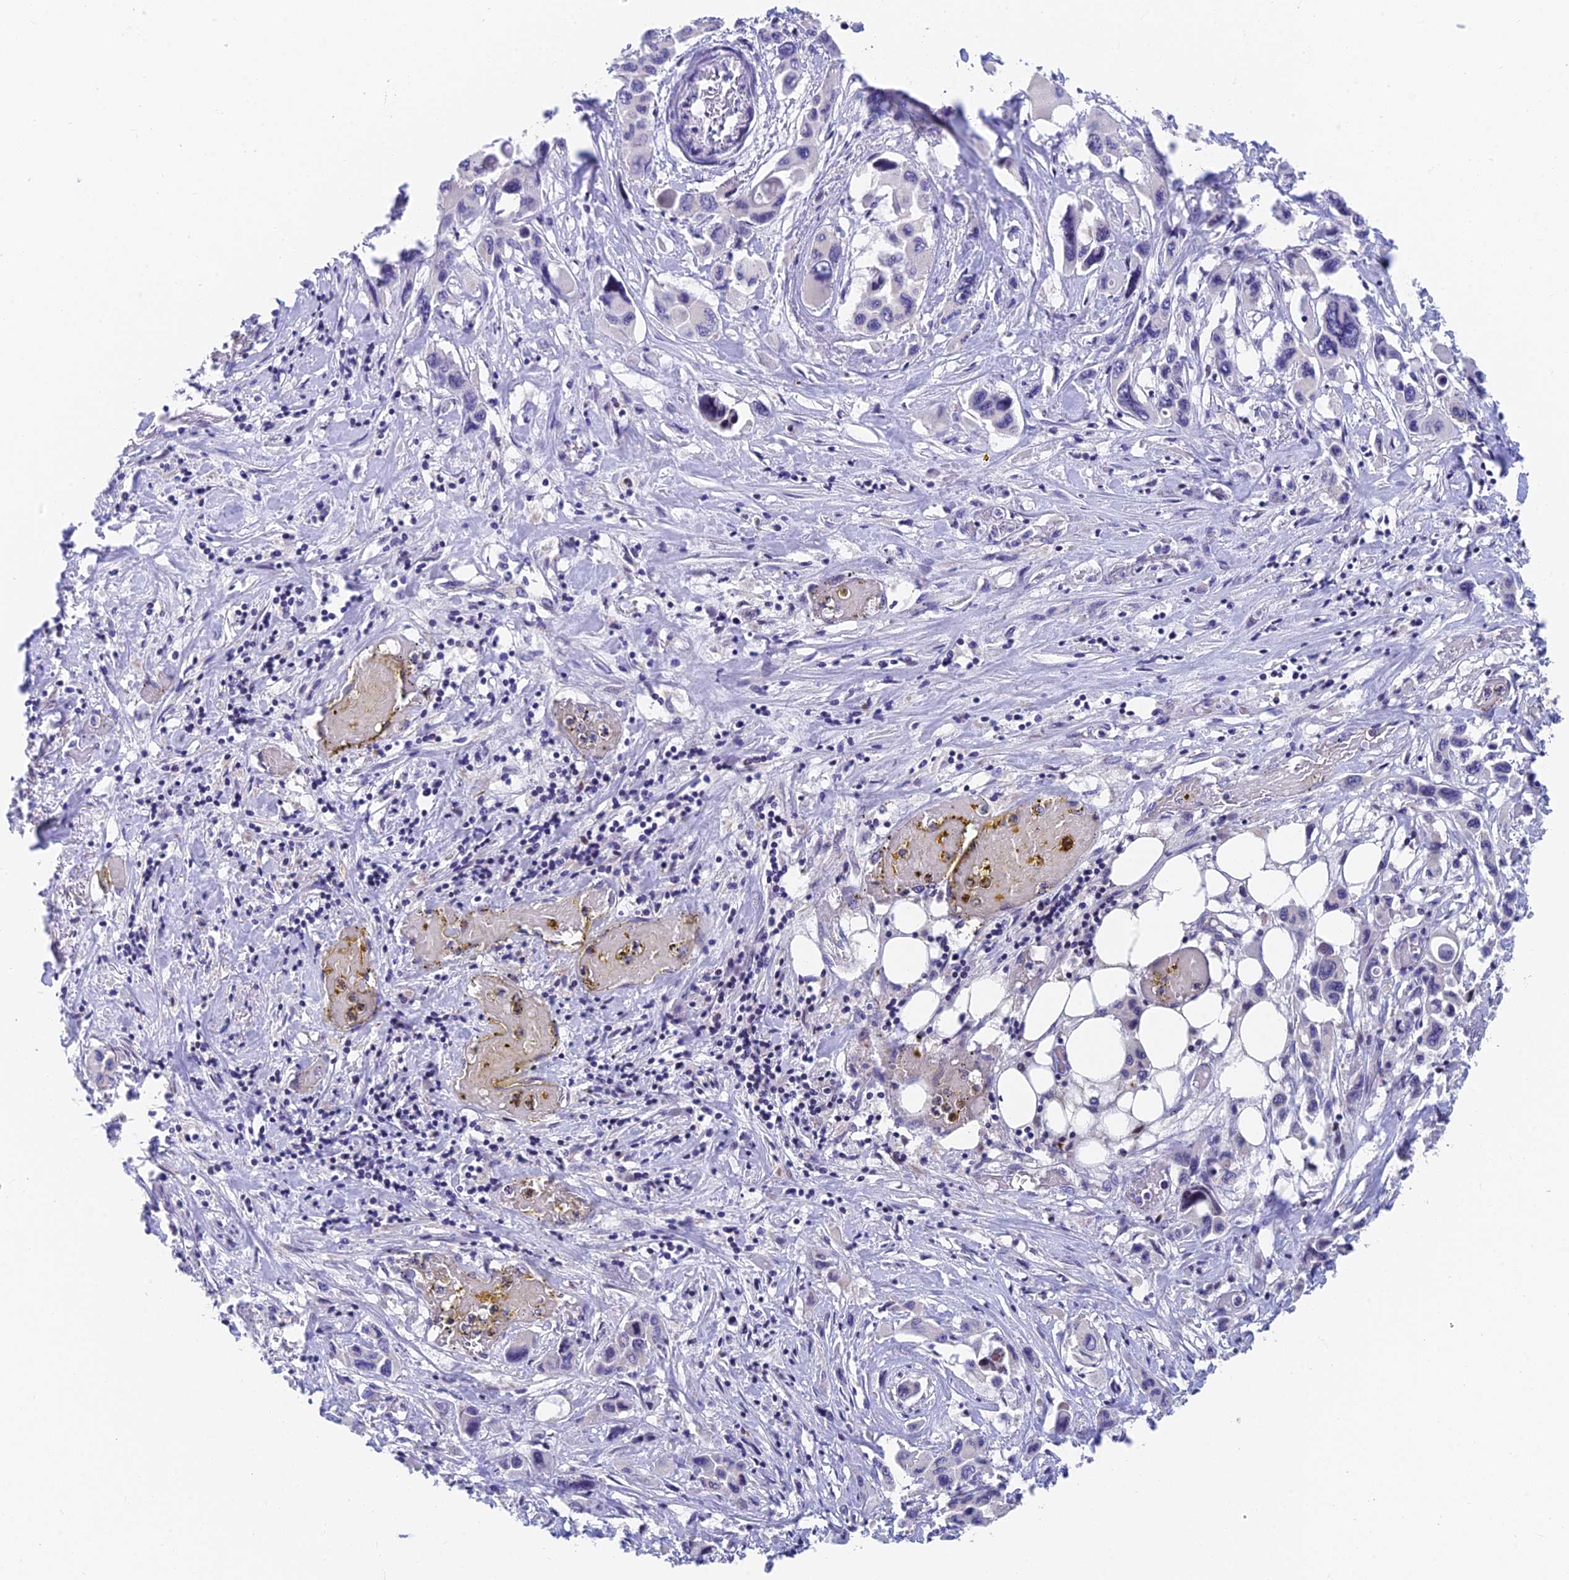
{"staining": {"intensity": "negative", "quantity": "none", "location": "none"}, "tissue": "pancreatic cancer", "cell_type": "Tumor cells", "image_type": "cancer", "snomed": [{"axis": "morphology", "description": "Adenocarcinoma, NOS"}, {"axis": "topography", "description": "Pancreas"}], "caption": "A histopathology image of pancreatic cancer stained for a protein exhibits no brown staining in tumor cells.", "gene": "ADAMTS13", "patient": {"sex": "male", "age": 92}}